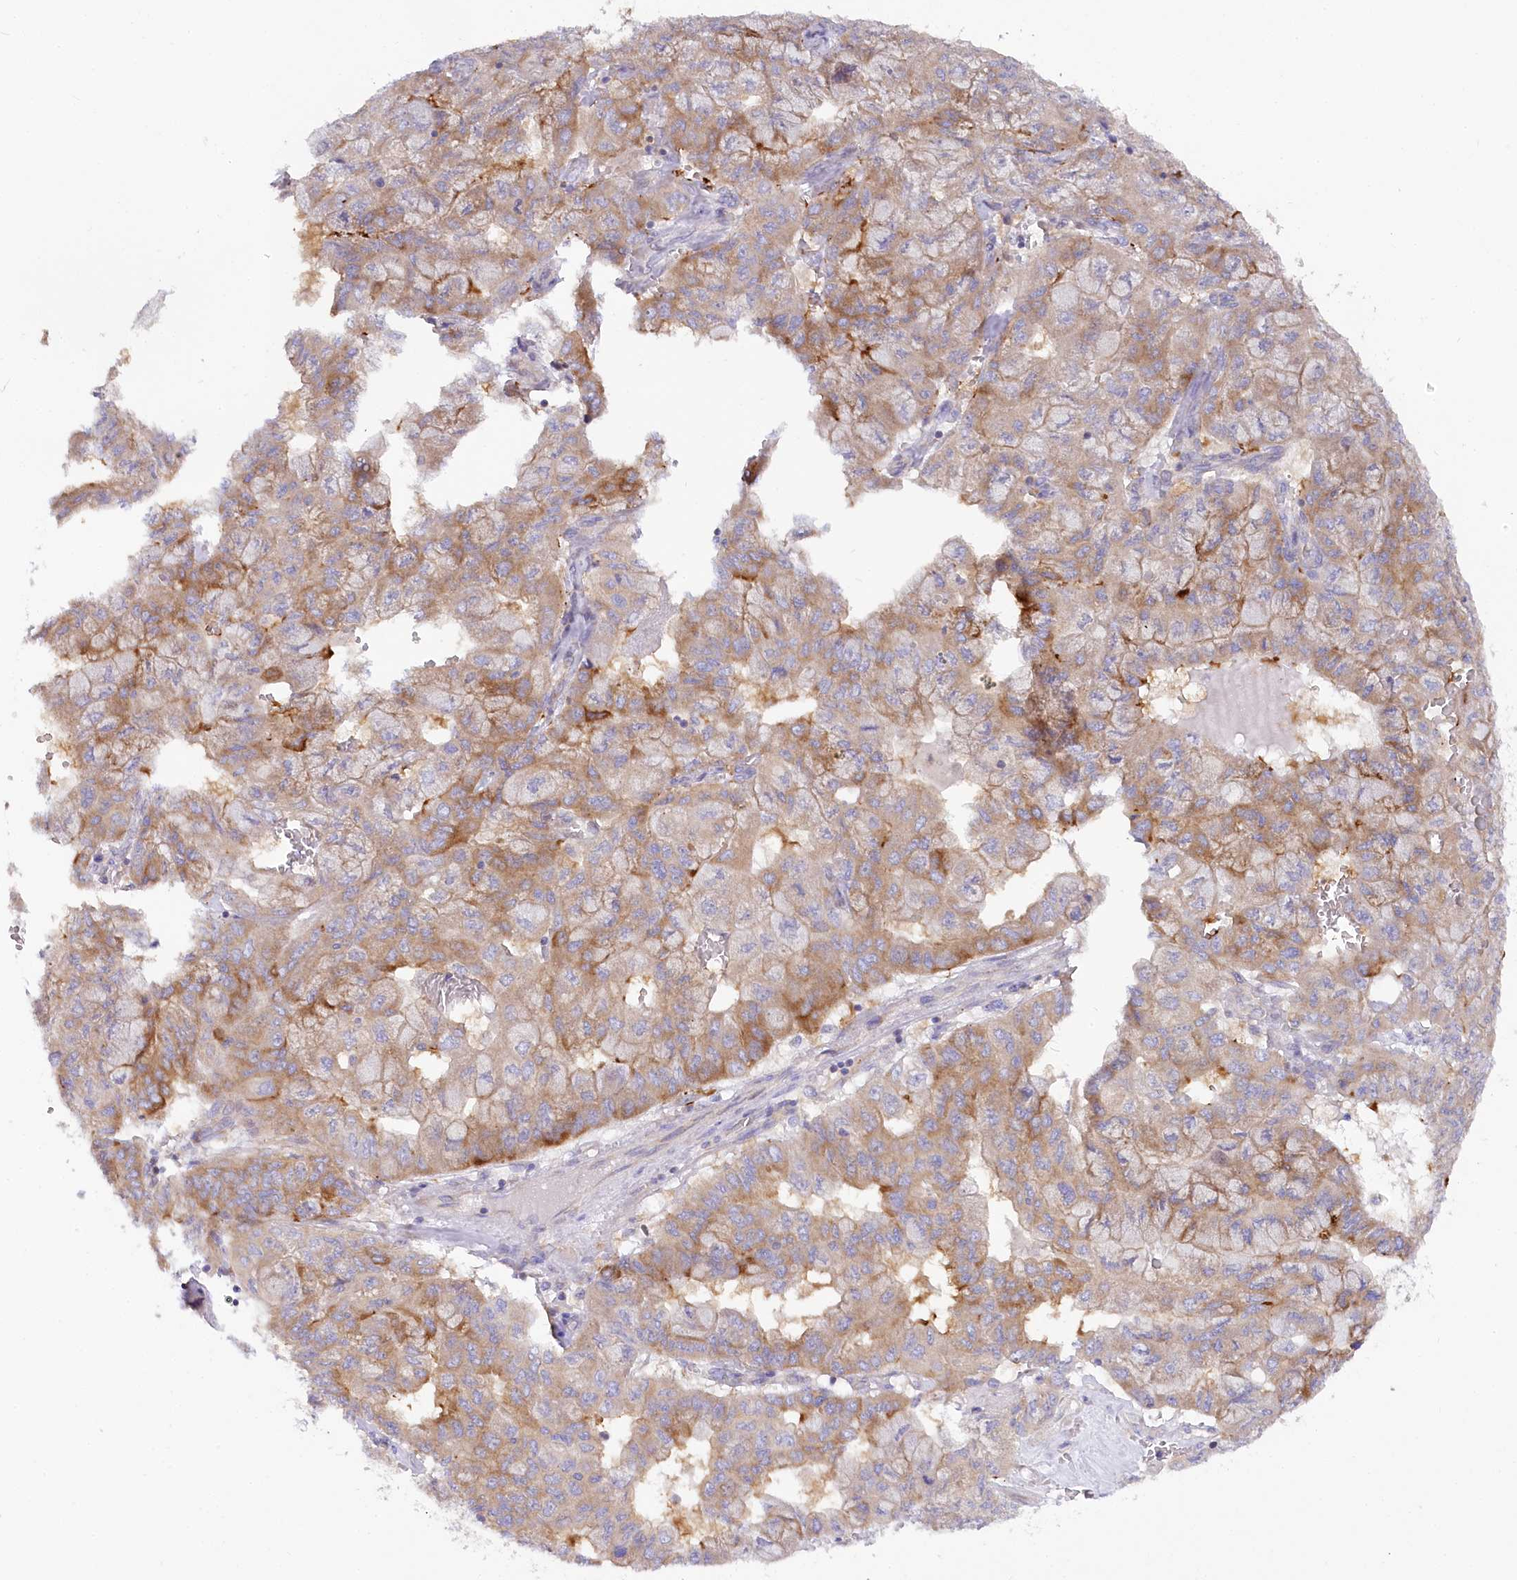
{"staining": {"intensity": "moderate", "quantity": ">75%", "location": "cytoplasmic/membranous"}, "tissue": "pancreatic cancer", "cell_type": "Tumor cells", "image_type": "cancer", "snomed": [{"axis": "morphology", "description": "Adenocarcinoma, NOS"}, {"axis": "topography", "description": "Pancreas"}], "caption": "Human pancreatic cancer stained with a protein marker reveals moderate staining in tumor cells.", "gene": "POGLUT1", "patient": {"sex": "male", "age": 51}}